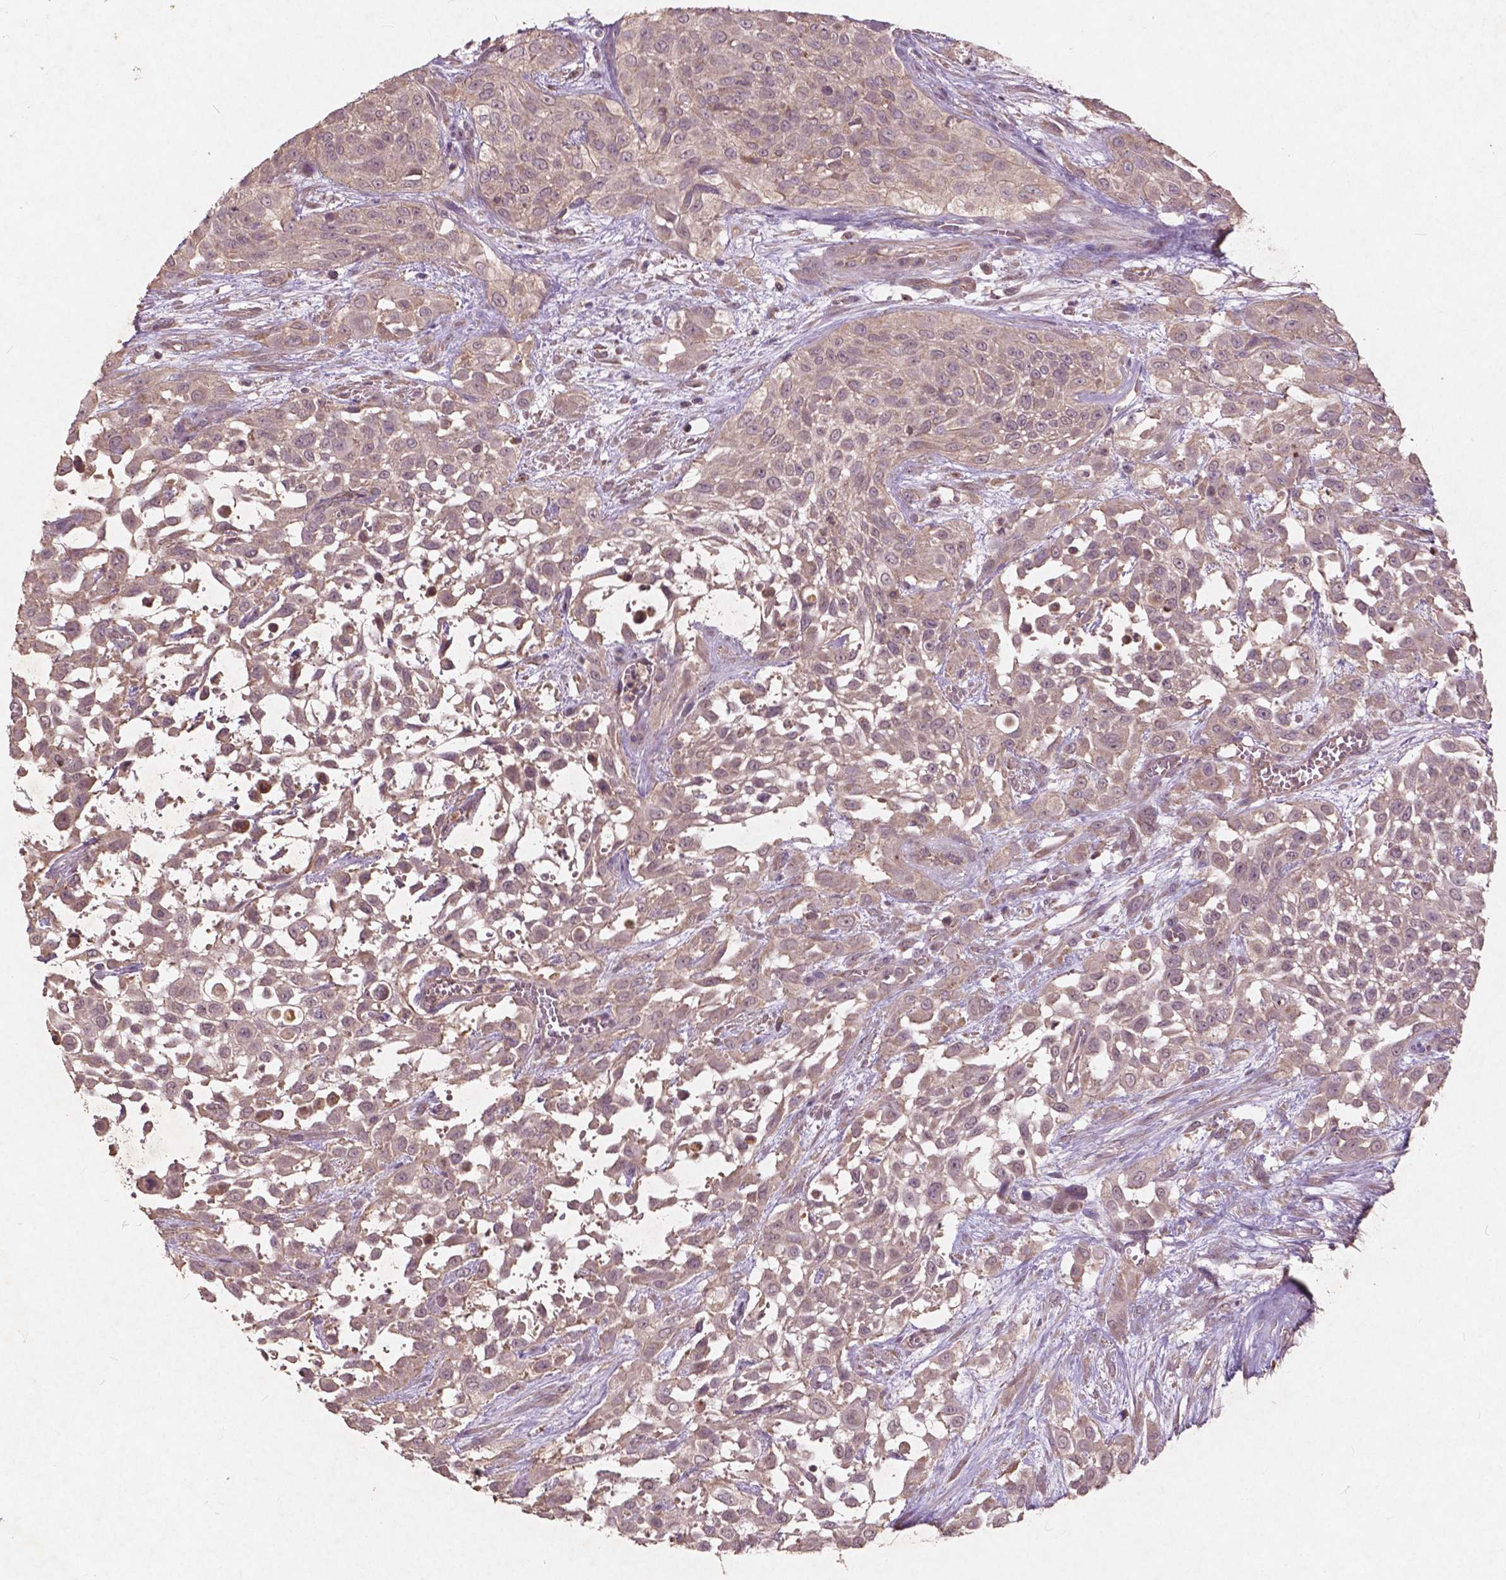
{"staining": {"intensity": "weak", "quantity": "<25%", "location": "cytoplasmic/membranous"}, "tissue": "urothelial cancer", "cell_type": "Tumor cells", "image_type": "cancer", "snomed": [{"axis": "morphology", "description": "Urothelial carcinoma, High grade"}, {"axis": "topography", "description": "Urinary bladder"}], "caption": "High-grade urothelial carcinoma stained for a protein using immunohistochemistry (IHC) displays no expression tumor cells.", "gene": "ST6GALNAC5", "patient": {"sex": "male", "age": 57}}